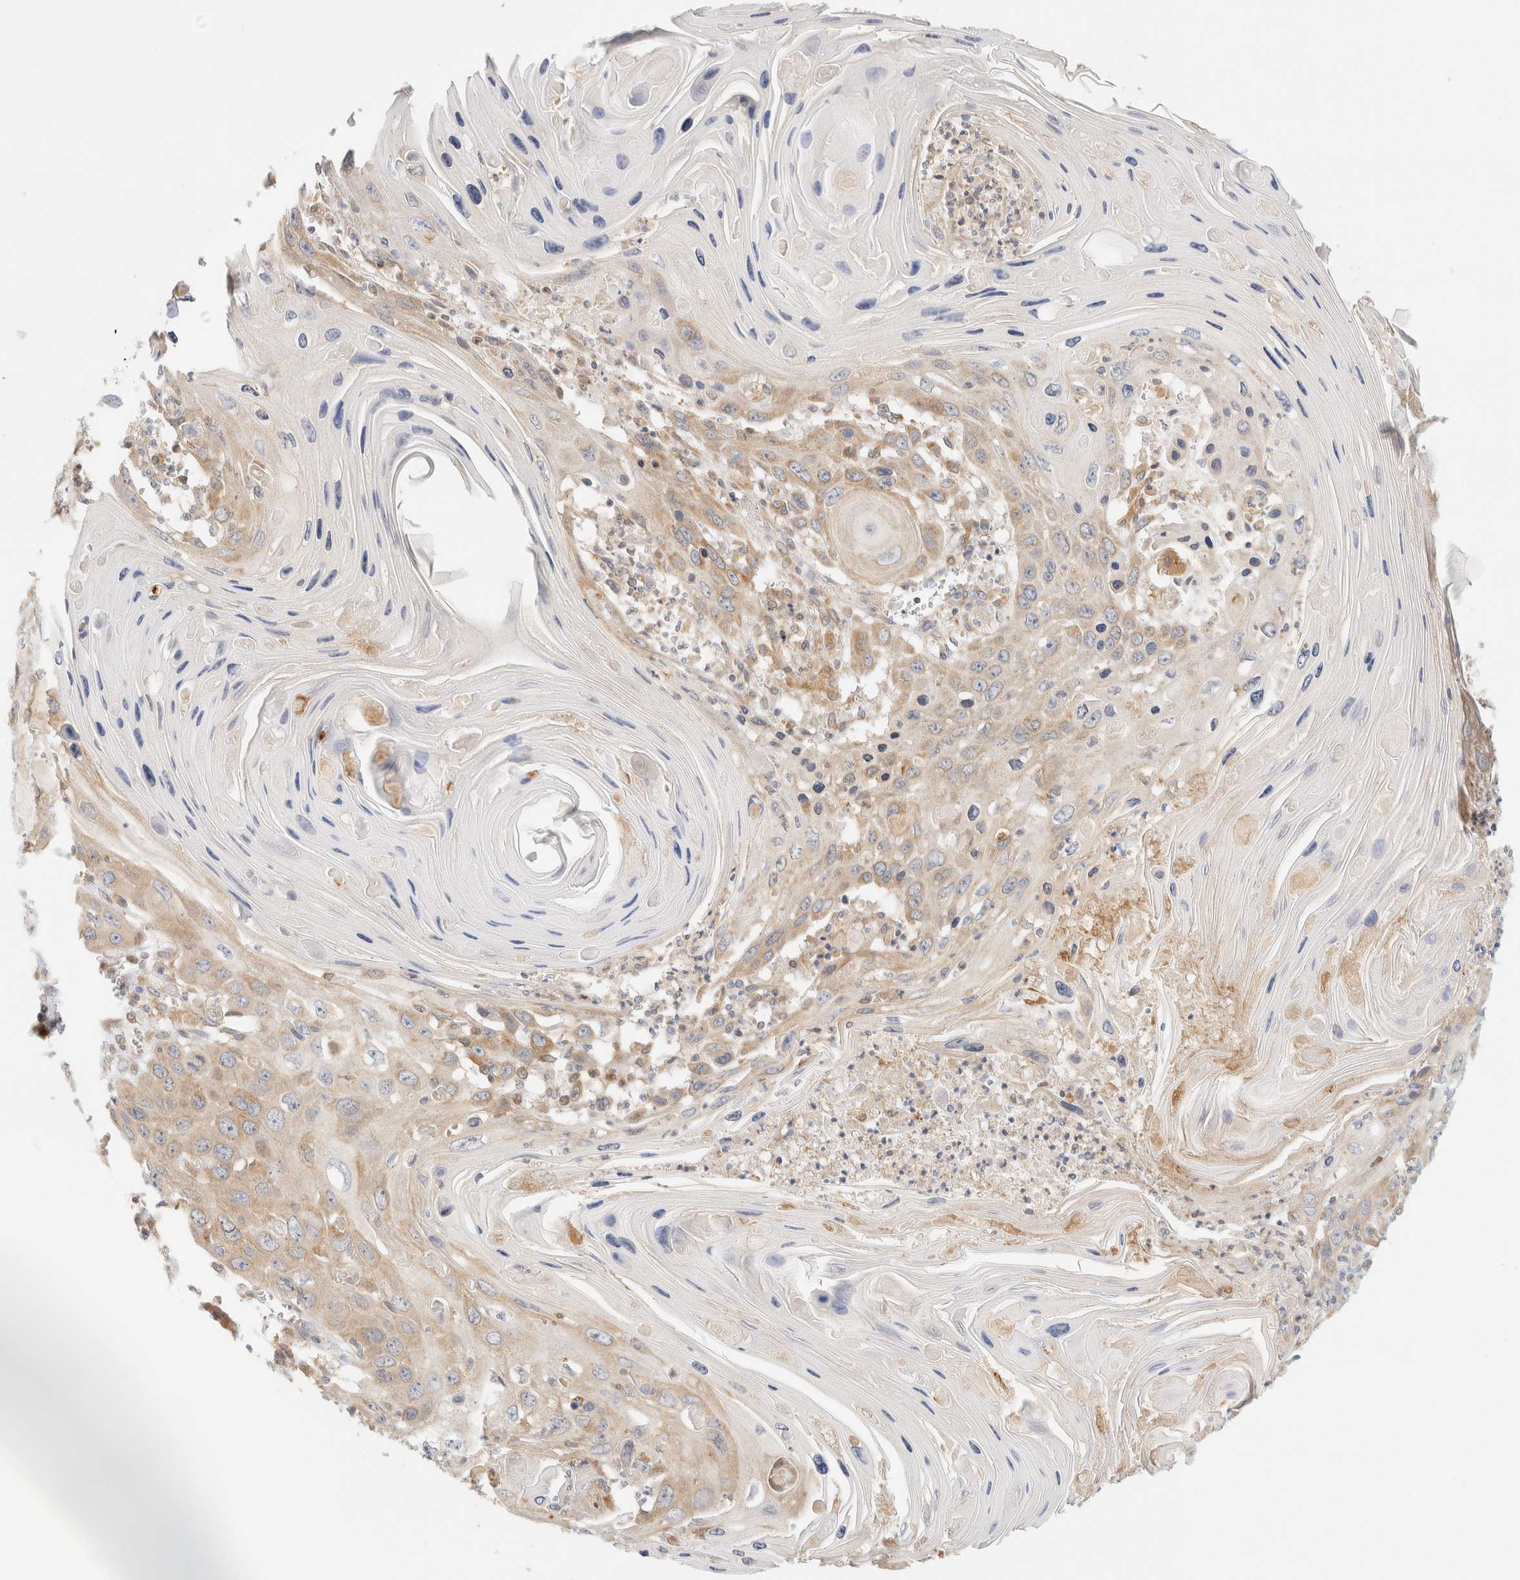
{"staining": {"intensity": "weak", "quantity": ">75%", "location": "cytoplasmic/membranous"}, "tissue": "skin cancer", "cell_type": "Tumor cells", "image_type": "cancer", "snomed": [{"axis": "morphology", "description": "Squamous cell carcinoma, NOS"}, {"axis": "topography", "description": "Skin"}], "caption": "Human skin cancer (squamous cell carcinoma) stained with a brown dye reveals weak cytoplasmic/membranous positive positivity in about >75% of tumor cells.", "gene": "NT5C", "patient": {"sex": "male", "age": 55}}